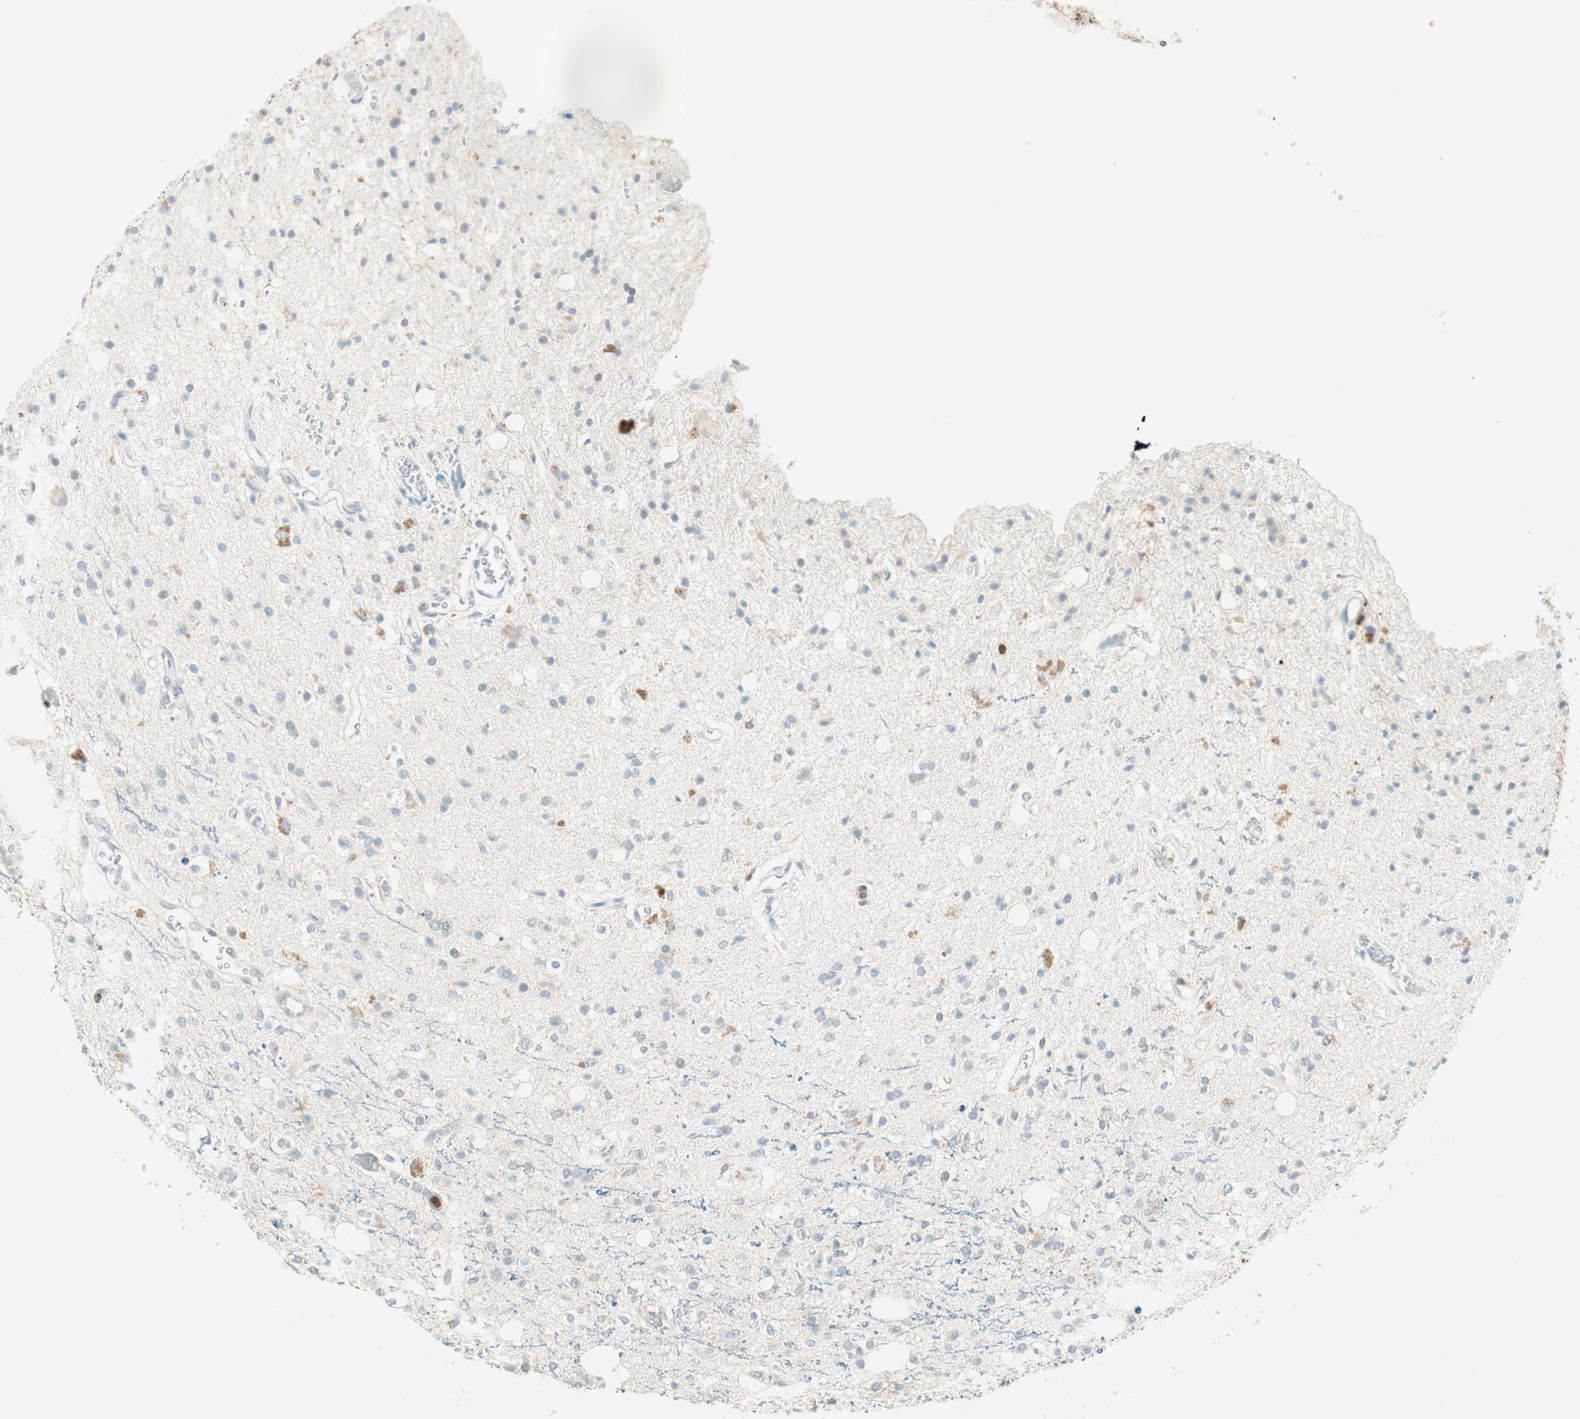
{"staining": {"intensity": "weak", "quantity": "<25%", "location": "cytoplasmic/membranous"}, "tissue": "glioma", "cell_type": "Tumor cells", "image_type": "cancer", "snomed": [{"axis": "morphology", "description": "Glioma, malignant, High grade"}, {"axis": "topography", "description": "Brain"}], "caption": "Protein analysis of malignant high-grade glioma exhibits no significant expression in tumor cells. Brightfield microscopy of IHC stained with DAB (3,3'-diaminobenzidine) (brown) and hematoxylin (blue), captured at high magnification.", "gene": "HPGD", "patient": {"sex": "male", "age": 47}}